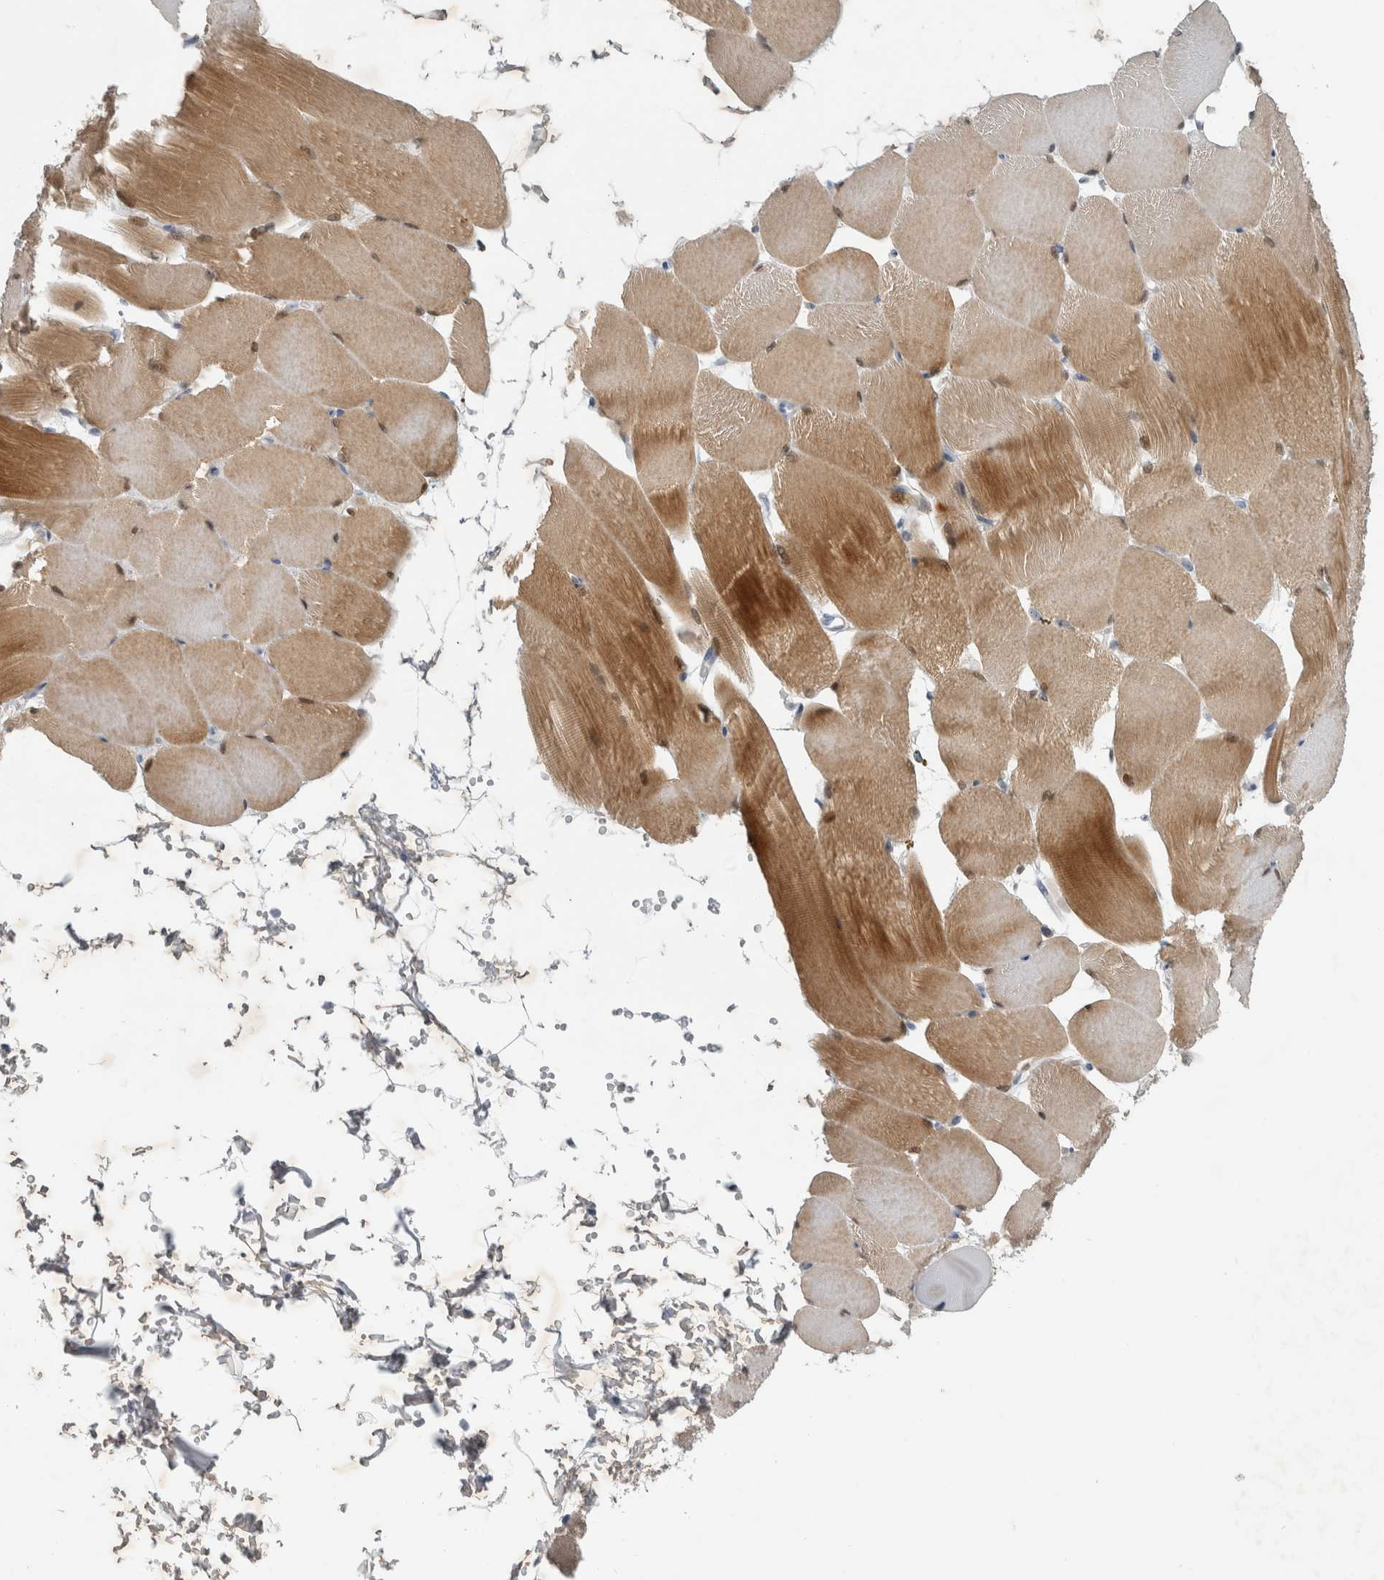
{"staining": {"intensity": "strong", "quantity": "25%-75%", "location": "cytoplasmic/membranous,nuclear"}, "tissue": "skeletal muscle", "cell_type": "Myocytes", "image_type": "normal", "snomed": [{"axis": "morphology", "description": "Normal tissue, NOS"}, {"axis": "topography", "description": "Skeletal muscle"}, {"axis": "topography", "description": "Parathyroid gland"}], "caption": "Skeletal muscle stained with immunohistochemistry reveals strong cytoplasmic/membranous,nuclear staining in about 25%-75% of myocytes. The protein of interest is shown in brown color, while the nuclei are stained blue.", "gene": "FXYD7", "patient": {"sex": "female", "age": 37}}